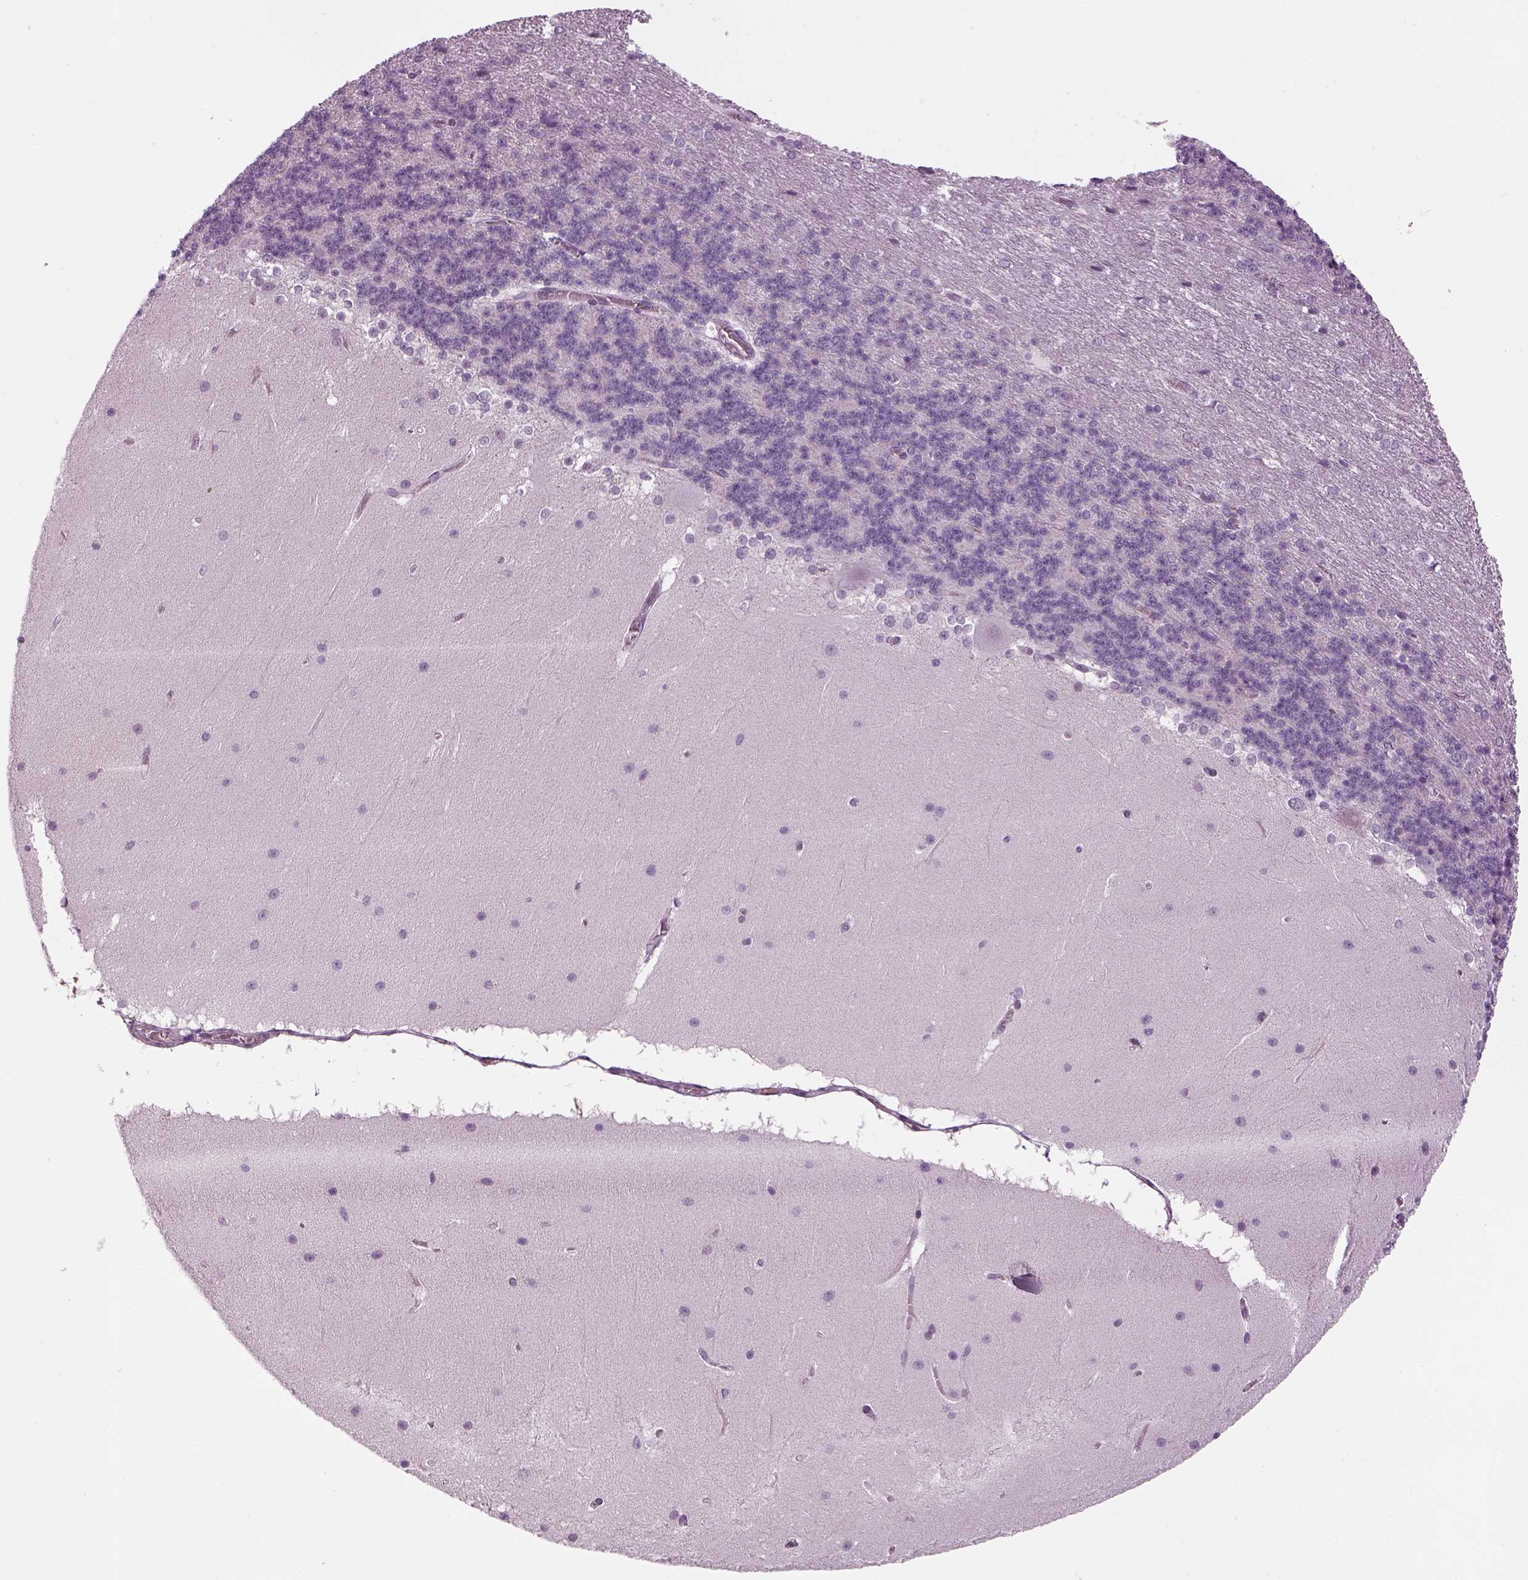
{"staining": {"intensity": "negative", "quantity": "none", "location": "none"}, "tissue": "cerebellum", "cell_type": "Cells in granular layer", "image_type": "normal", "snomed": [{"axis": "morphology", "description": "Normal tissue, NOS"}, {"axis": "topography", "description": "Cerebellum"}], "caption": "Immunohistochemistry of unremarkable cerebellum reveals no staining in cells in granular layer. The staining is performed using DAB brown chromogen with nuclei counter-stained in using hematoxylin.", "gene": "LRRIQ3", "patient": {"sex": "female", "age": 19}}